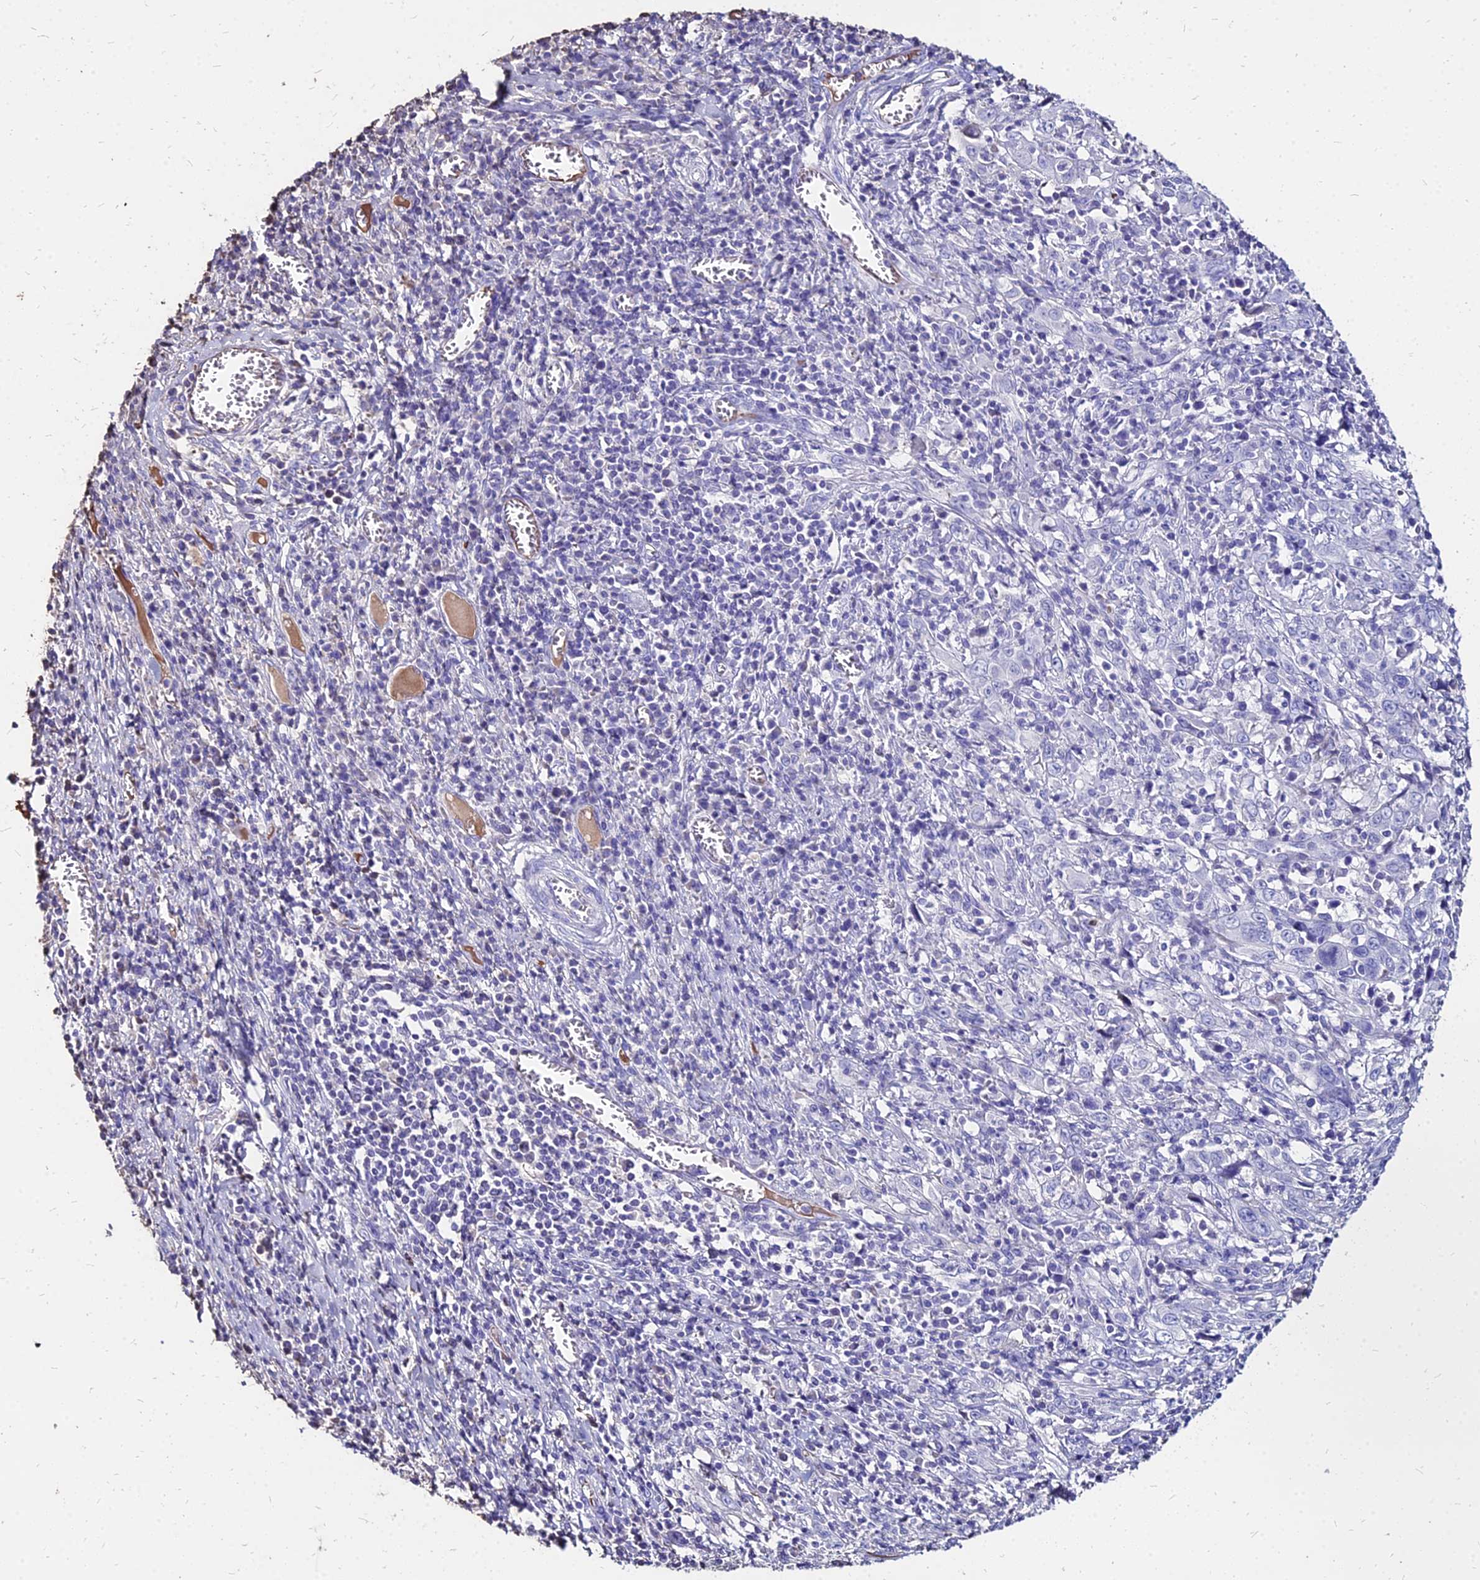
{"staining": {"intensity": "negative", "quantity": "none", "location": "none"}, "tissue": "cervical cancer", "cell_type": "Tumor cells", "image_type": "cancer", "snomed": [{"axis": "morphology", "description": "Squamous cell carcinoma, NOS"}, {"axis": "topography", "description": "Cervix"}], "caption": "Tumor cells are negative for brown protein staining in cervical squamous cell carcinoma.", "gene": "NME5", "patient": {"sex": "female", "age": 46}}